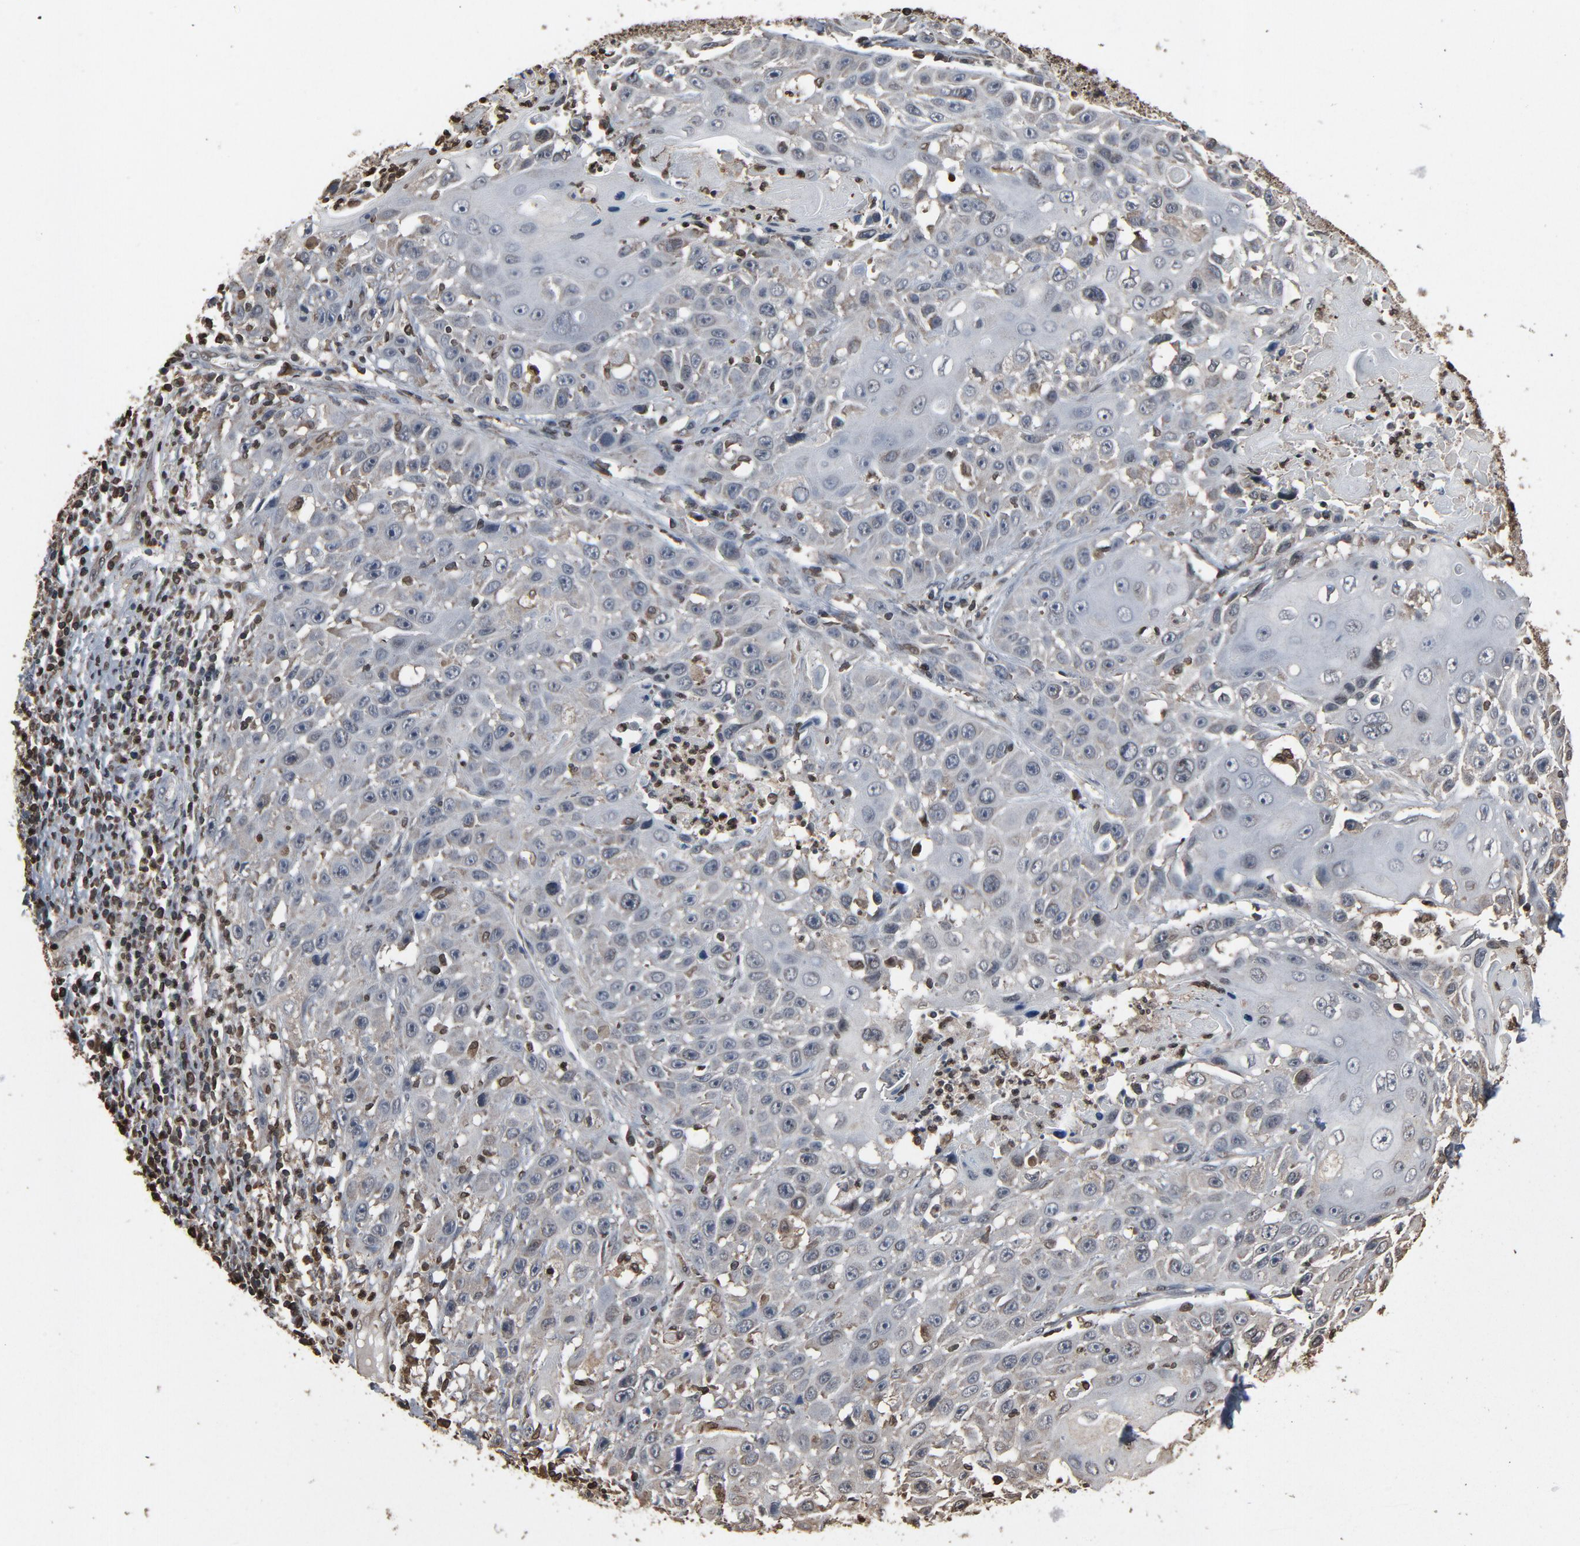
{"staining": {"intensity": "negative", "quantity": "none", "location": "none"}, "tissue": "cervical cancer", "cell_type": "Tumor cells", "image_type": "cancer", "snomed": [{"axis": "morphology", "description": "Squamous cell carcinoma, NOS"}, {"axis": "topography", "description": "Cervix"}], "caption": "Immunohistochemical staining of human squamous cell carcinoma (cervical) reveals no significant staining in tumor cells.", "gene": "UBE2D1", "patient": {"sex": "female", "age": 39}}